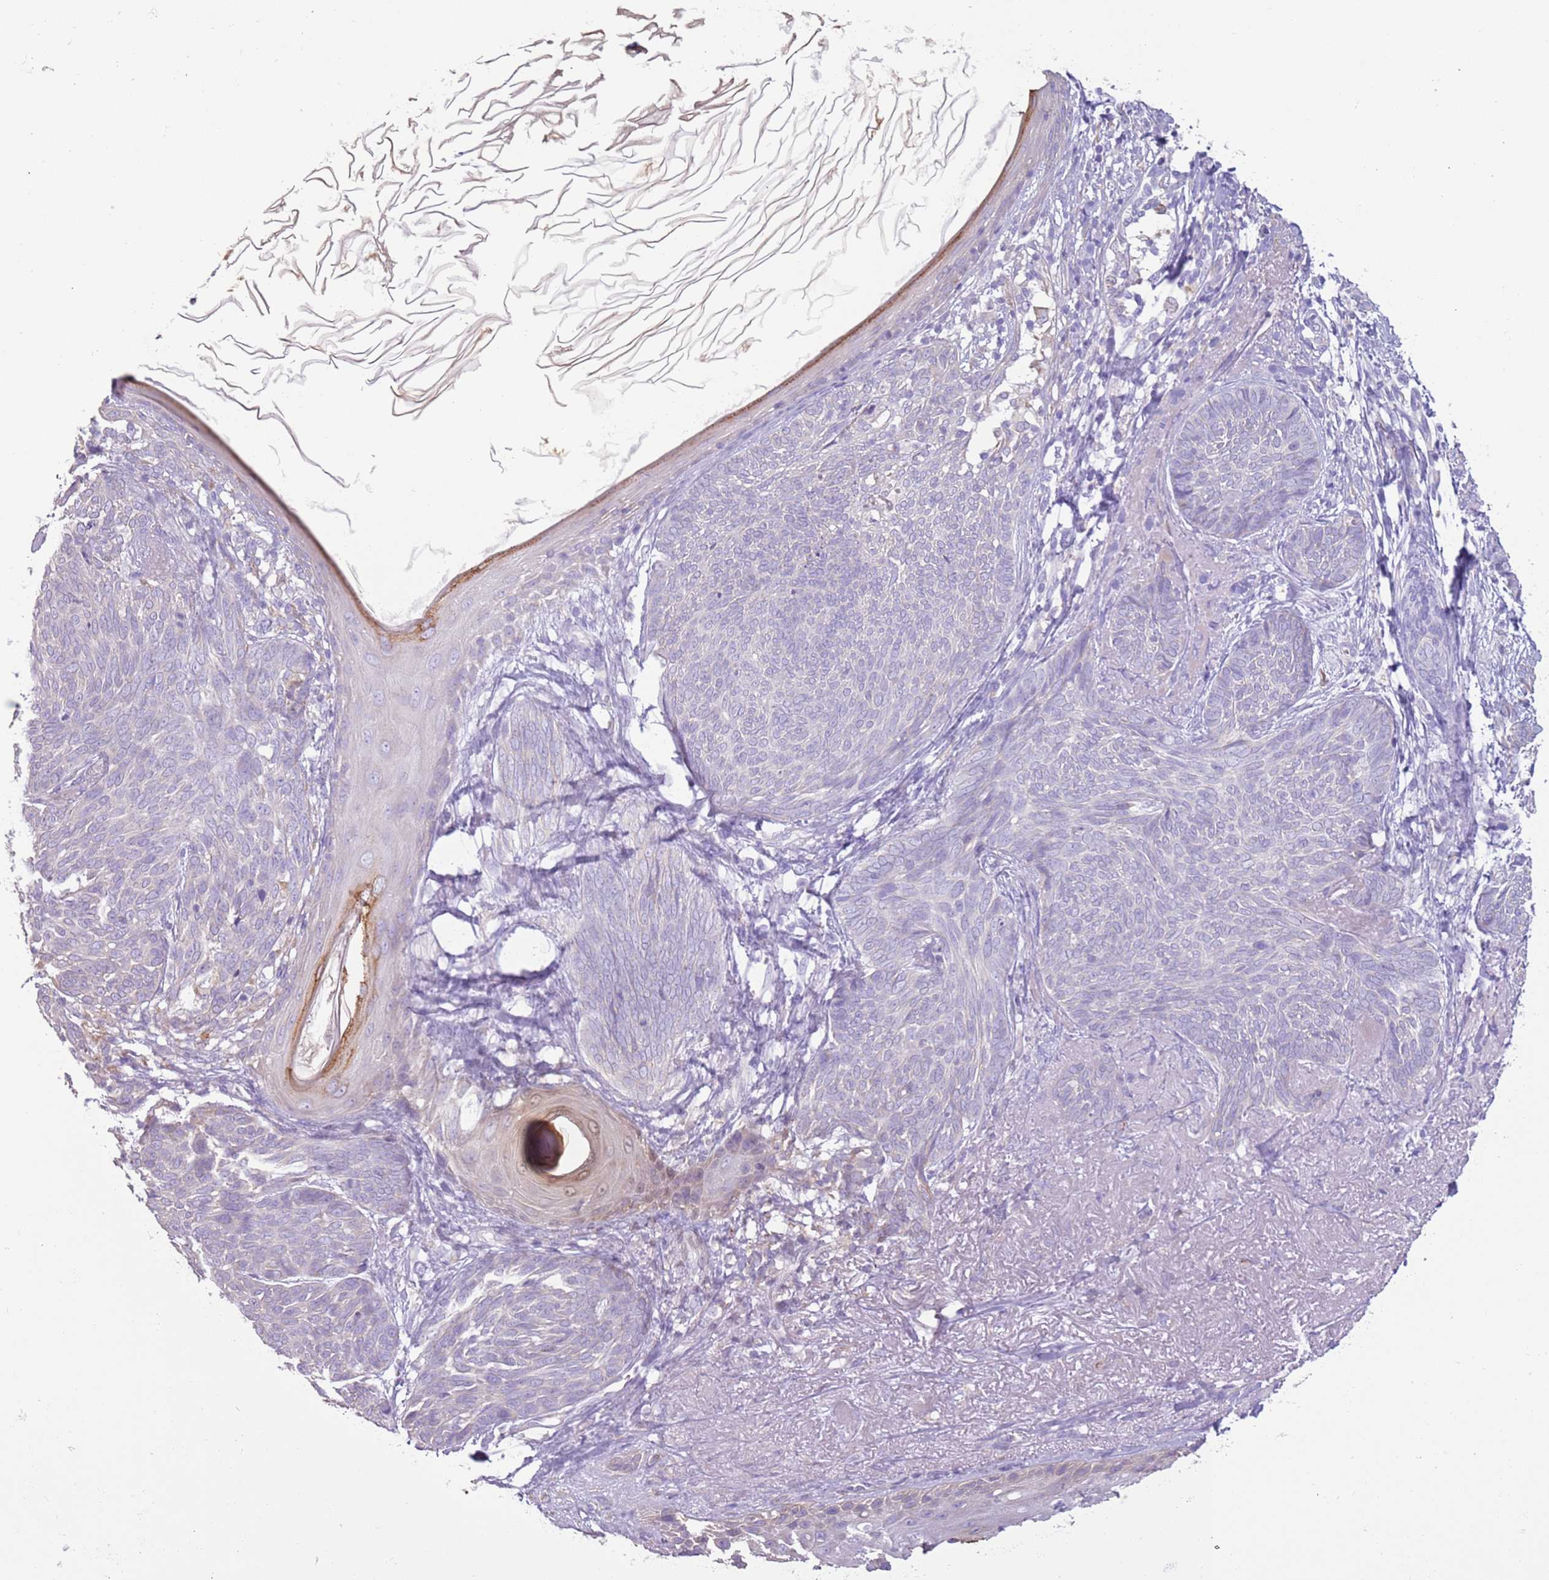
{"staining": {"intensity": "negative", "quantity": "none", "location": "none"}, "tissue": "skin cancer", "cell_type": "Tumor cells", "image_type": "cancer", "snomed": [{"axis": "morphology", "description": "Basal cell carcinoma"}, {"axis": "topography", "description": "Skin"}], "caption": "Protein analysis of skin cancer (basal cell carcinoma) exhibits no significant positivity in tumor cells.", "gene": "OAF", "patient": {"sex": "female", "age": 86}}